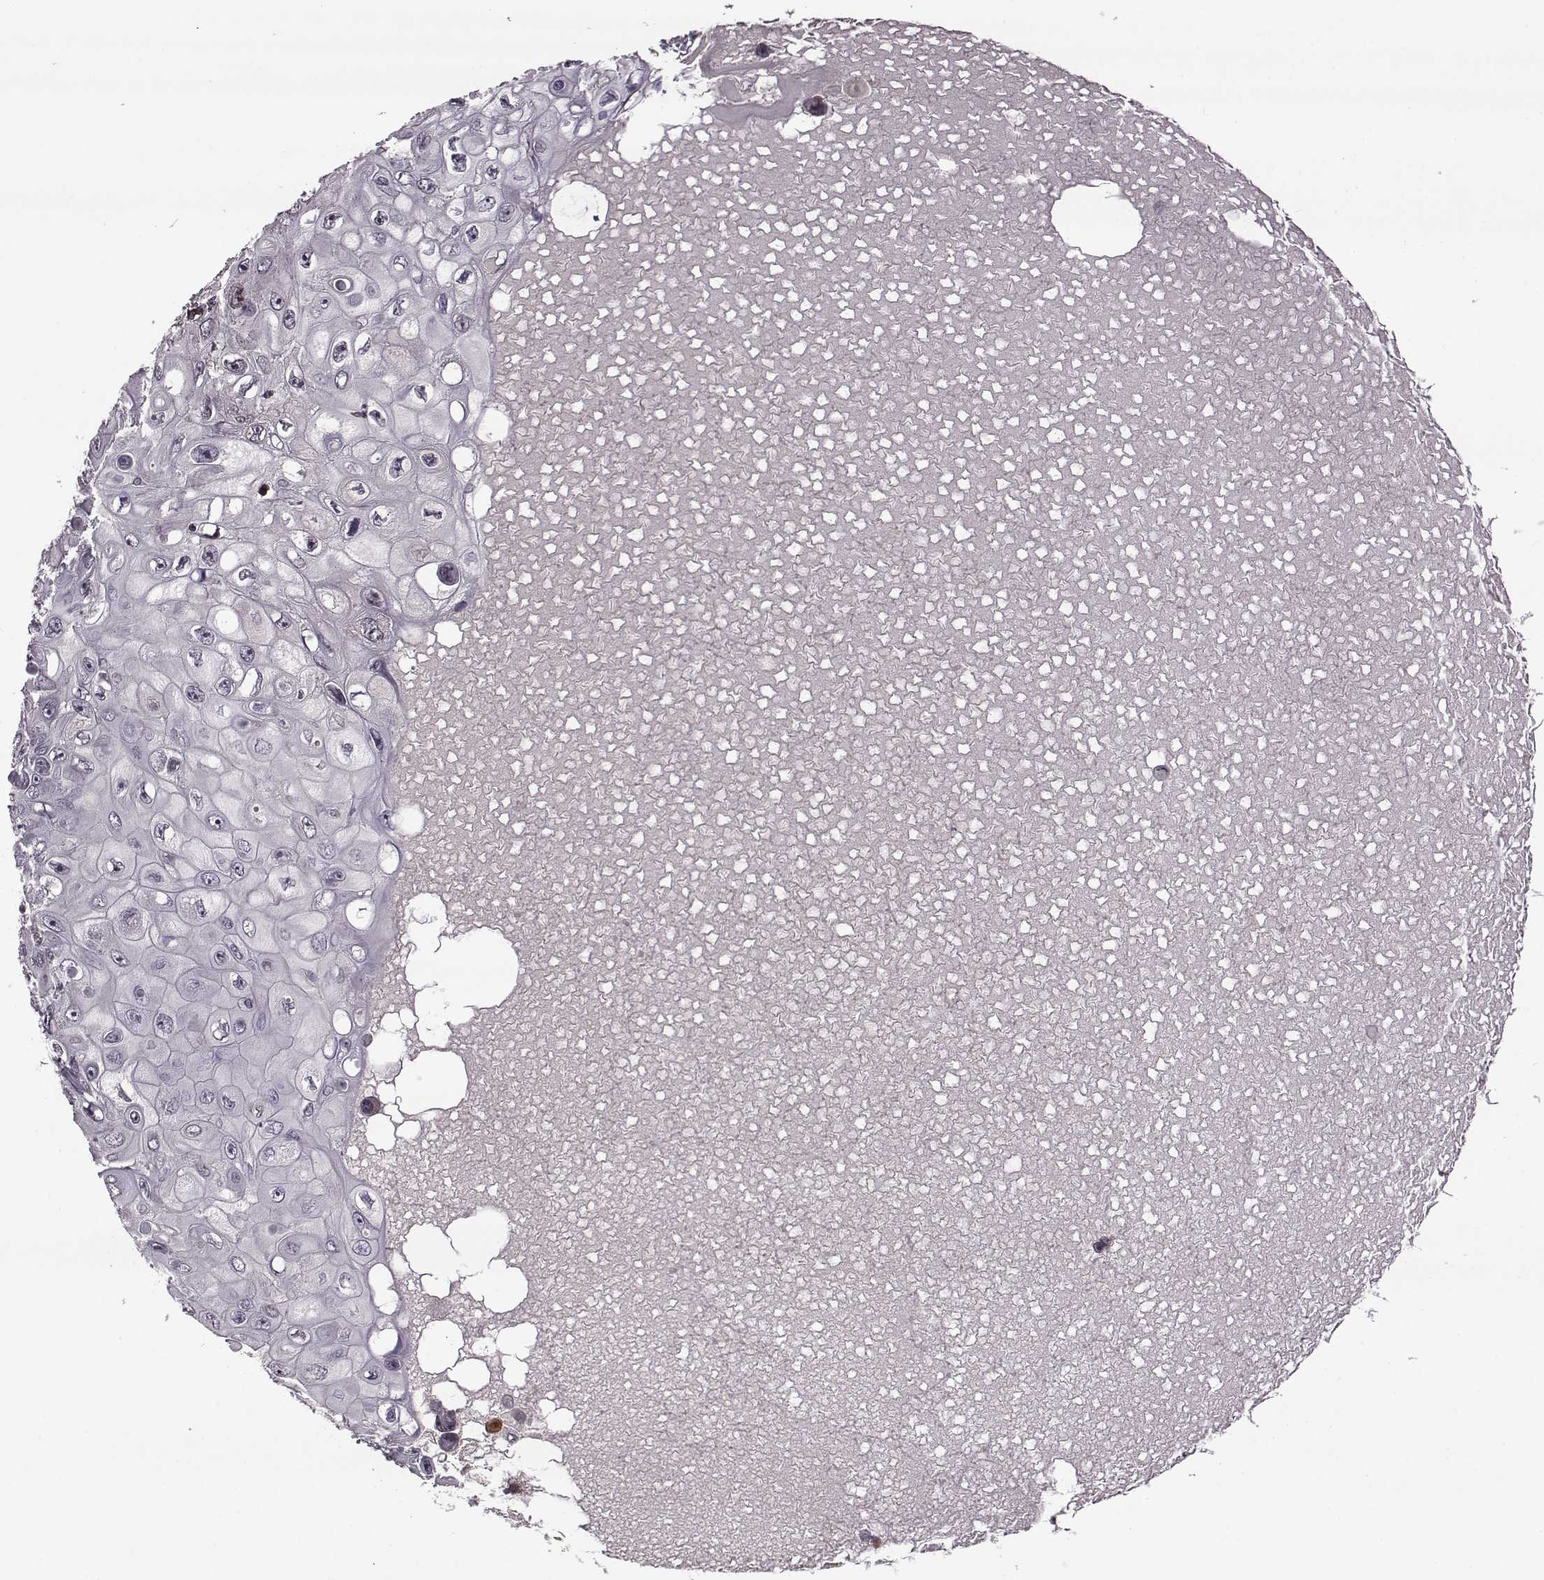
{"staining": {"intensity": "negative", "quantity": "none", "location": "none"}, "tissue": "skin cancer", "cell_type": "Tumor cells", "image_type": "cancer", "snomed": [{"axis": "morphology", "description": "Squamous cell carcinoma, NOS"}, {"axis": "topography", "description": "Skin"}], "caption": "Photomicrograph shows no protein positivity in tumor cells of skin cancer (squamous cell carcinoma) tissue. Brightfield microscopy of immunohistochemistry (IHC) stained with DAB (3,3'-diaminobenzidine) (brown) and hematoxylin (blue), captured at high magnification.", "gene": "TRMU", "patient": {"sex": "male", "age": 82}}